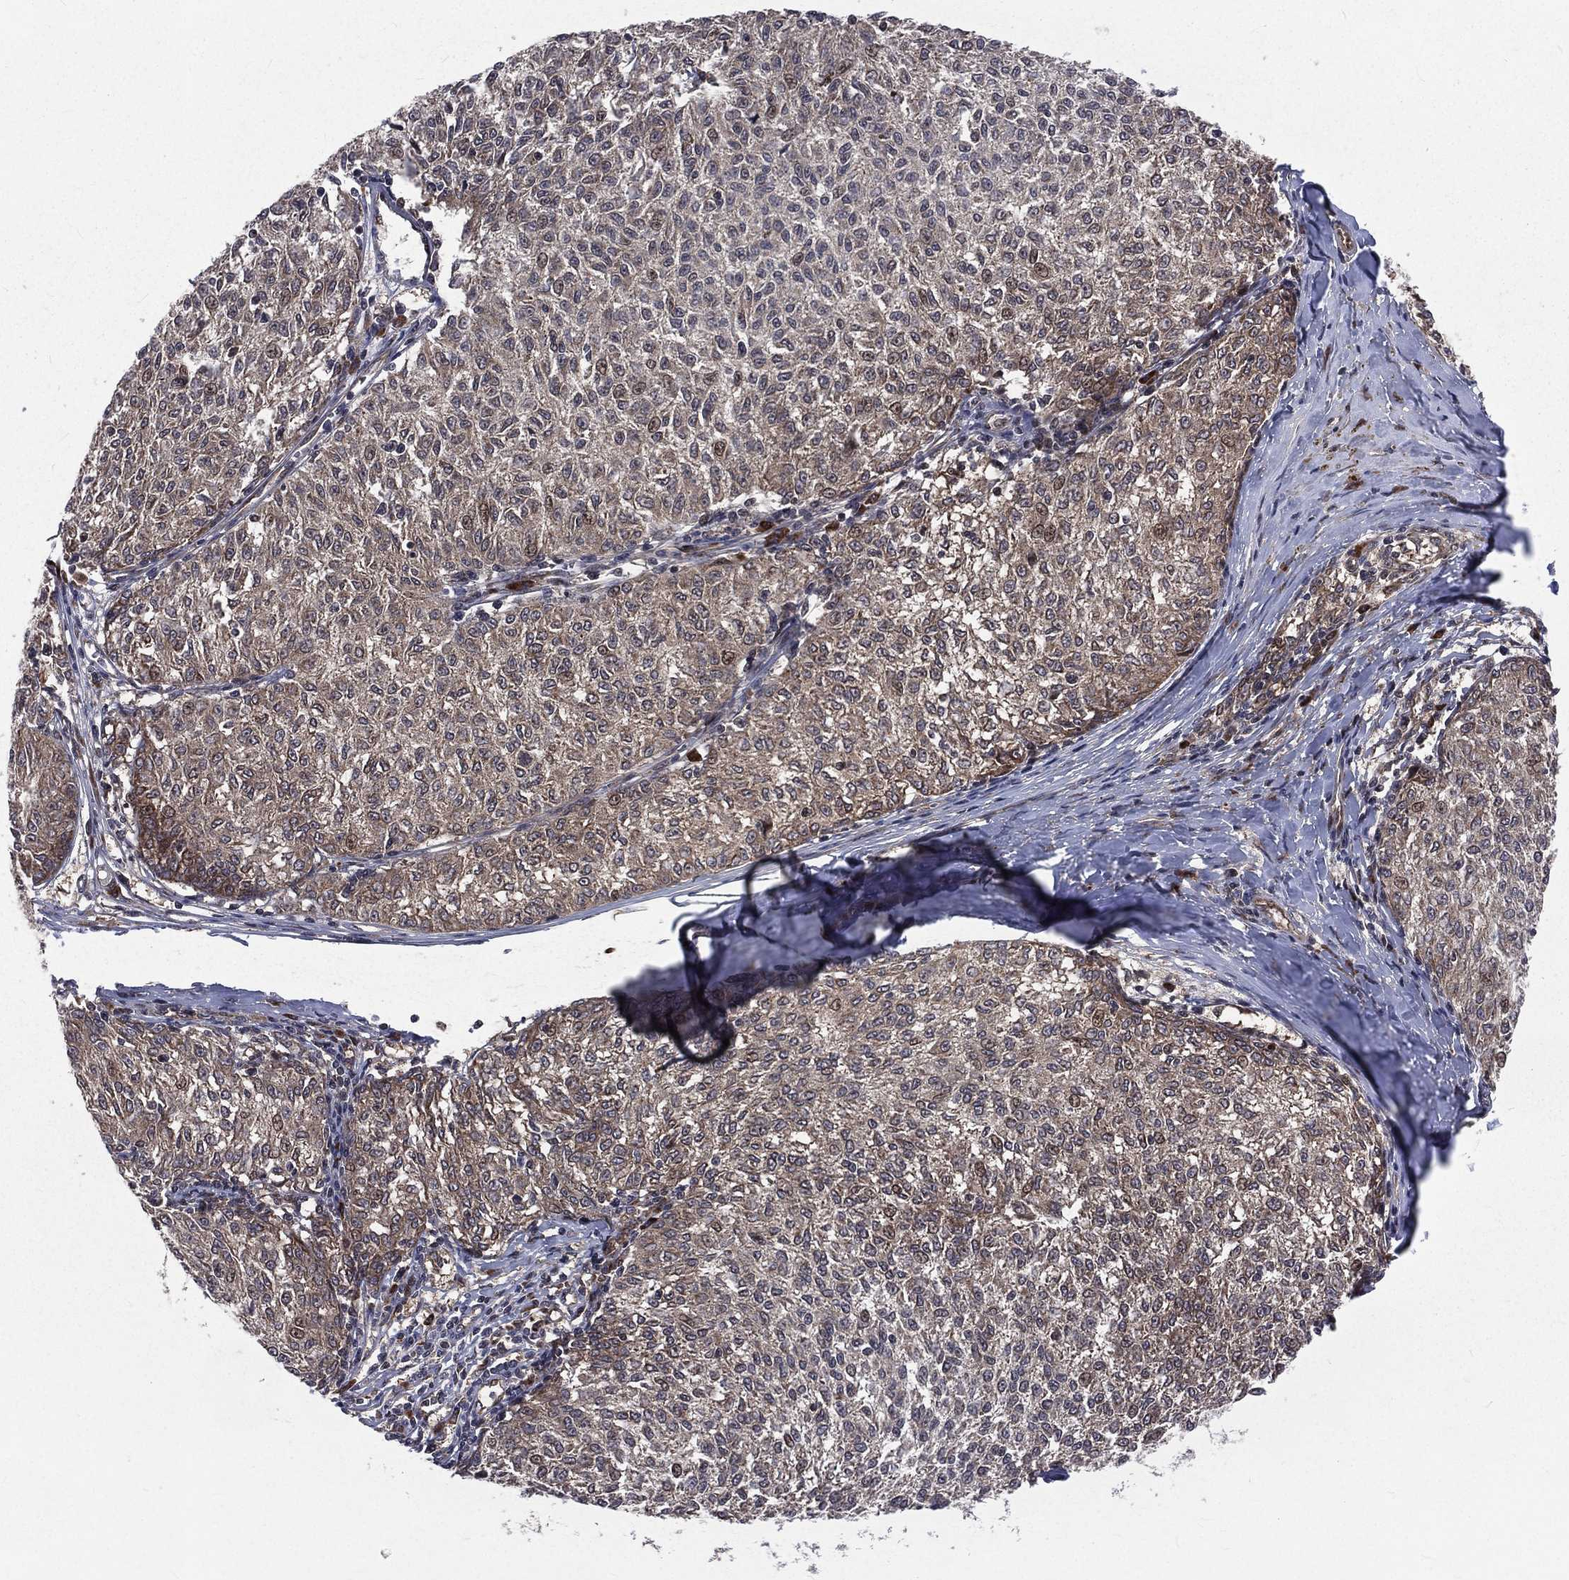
{"staining": {"intensity": "negative", "quantity": "none", "location": "none"}, "tissue": "melanoma", "cell_type": "Tumor cells", "image_type": "cancer", "snomed": [{"axis": "morphology", "description": "Malignant melanoma, NOS"}, {"axis": "topography", "description": "Skin"}], "caption": "This is an immunohistochemistry photomicrograph of human malignant melanoma. There is no expression in tumor cells.", "gene": "ARL3", "patient": {"sex": "female", "age": 72}}